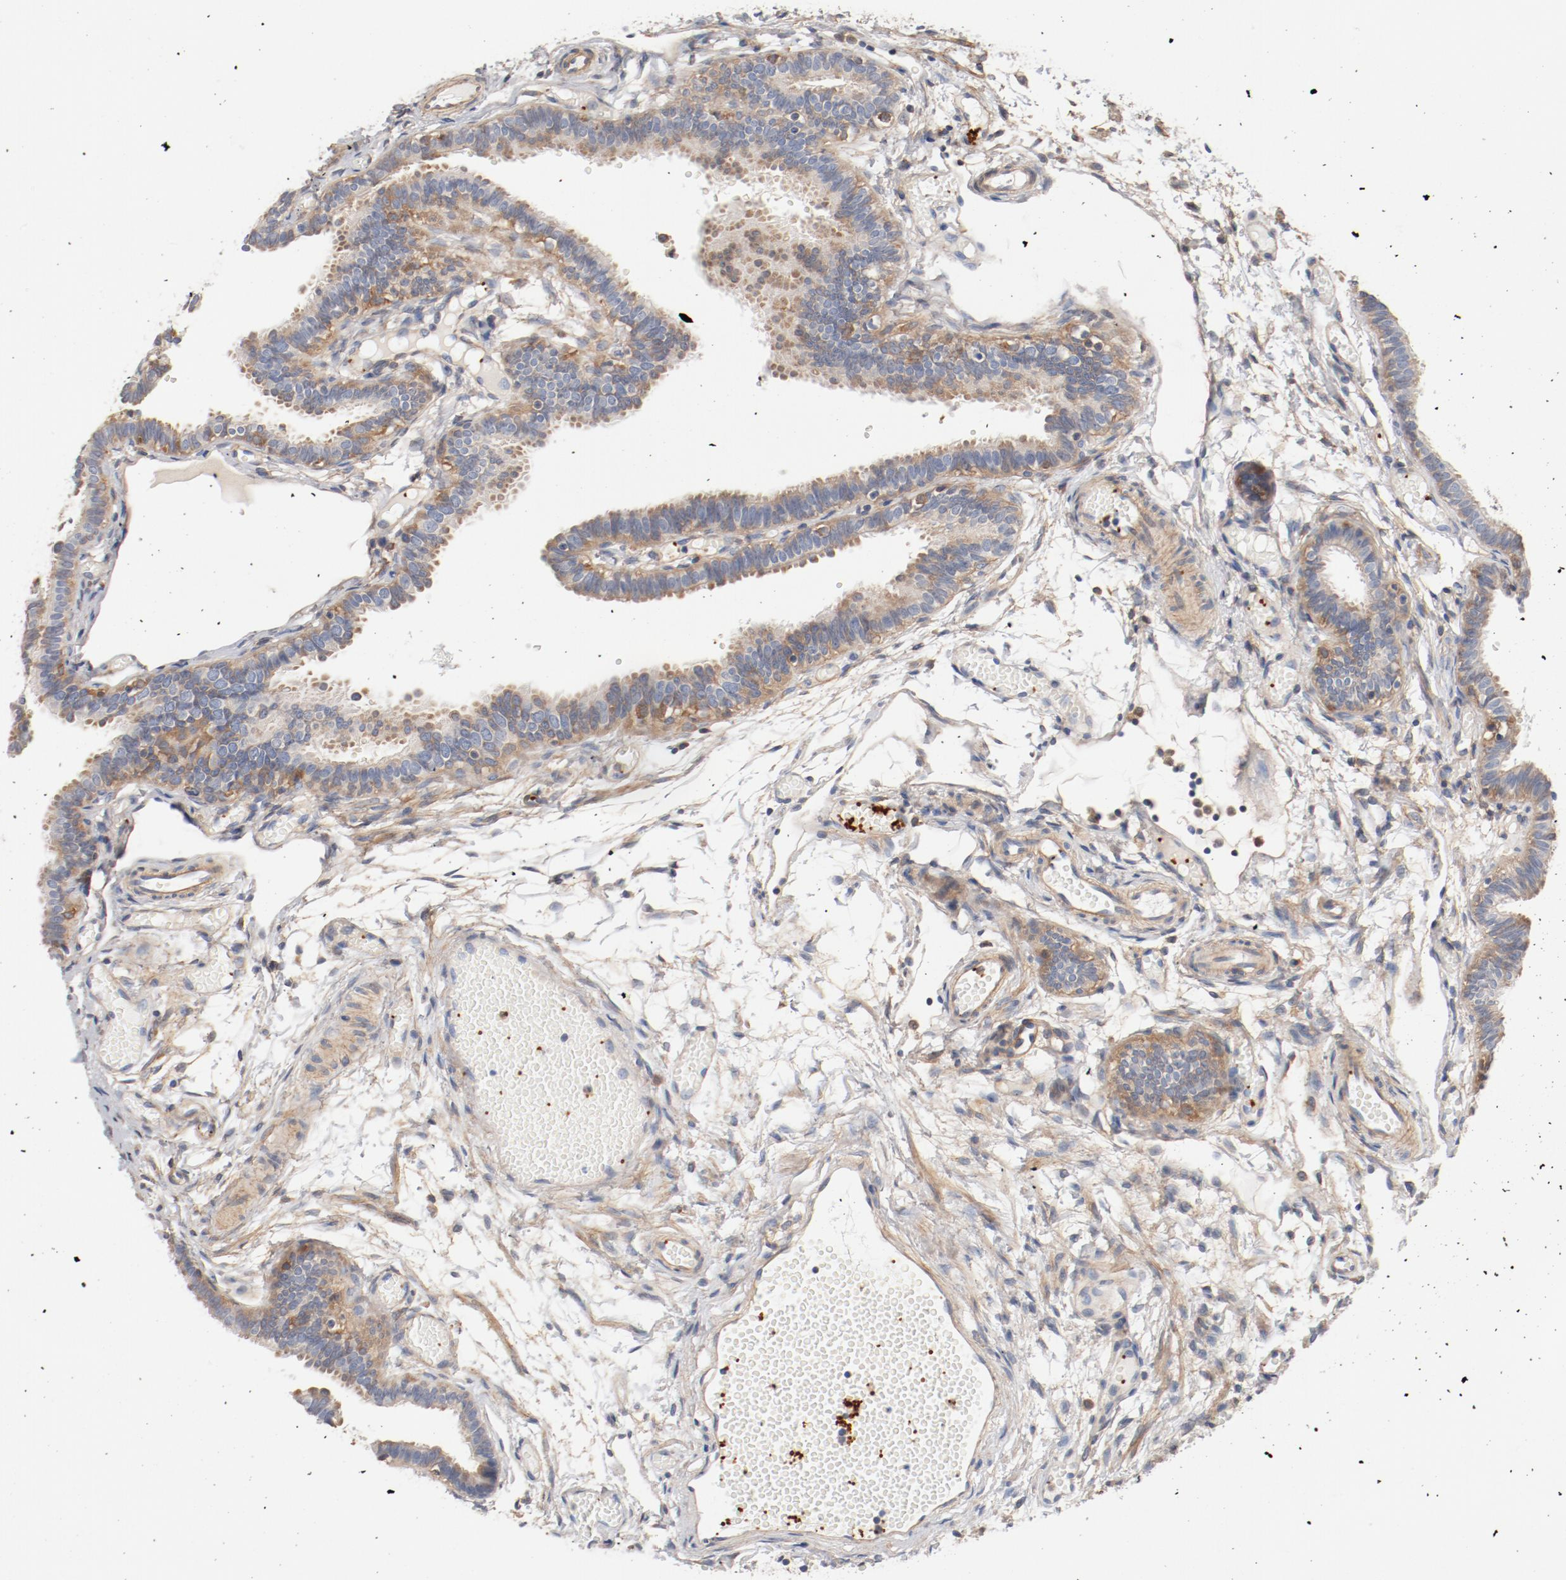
{"staining": {"intensity": "moderate", "quantity": ">75%", "location": "cytoplasmic/membranous"}, "tissue": "fallopian tube", "cell_type": "Glandular cells", "image_type": "normal", "snomed": [{"axis": "morphology", "description": "Normal tissue, NOS"}, {"axis": "topography", "description": "Fallopian tube"}], "caption": "A high-resolution micrograph shows IHC staining of normal fallopian tube, which shows moderate cytoplasmic/membranous expression in approximately >75% of glandular cells.", "gene": "ILK", "patient": {"sex": "female", "age": 29}}